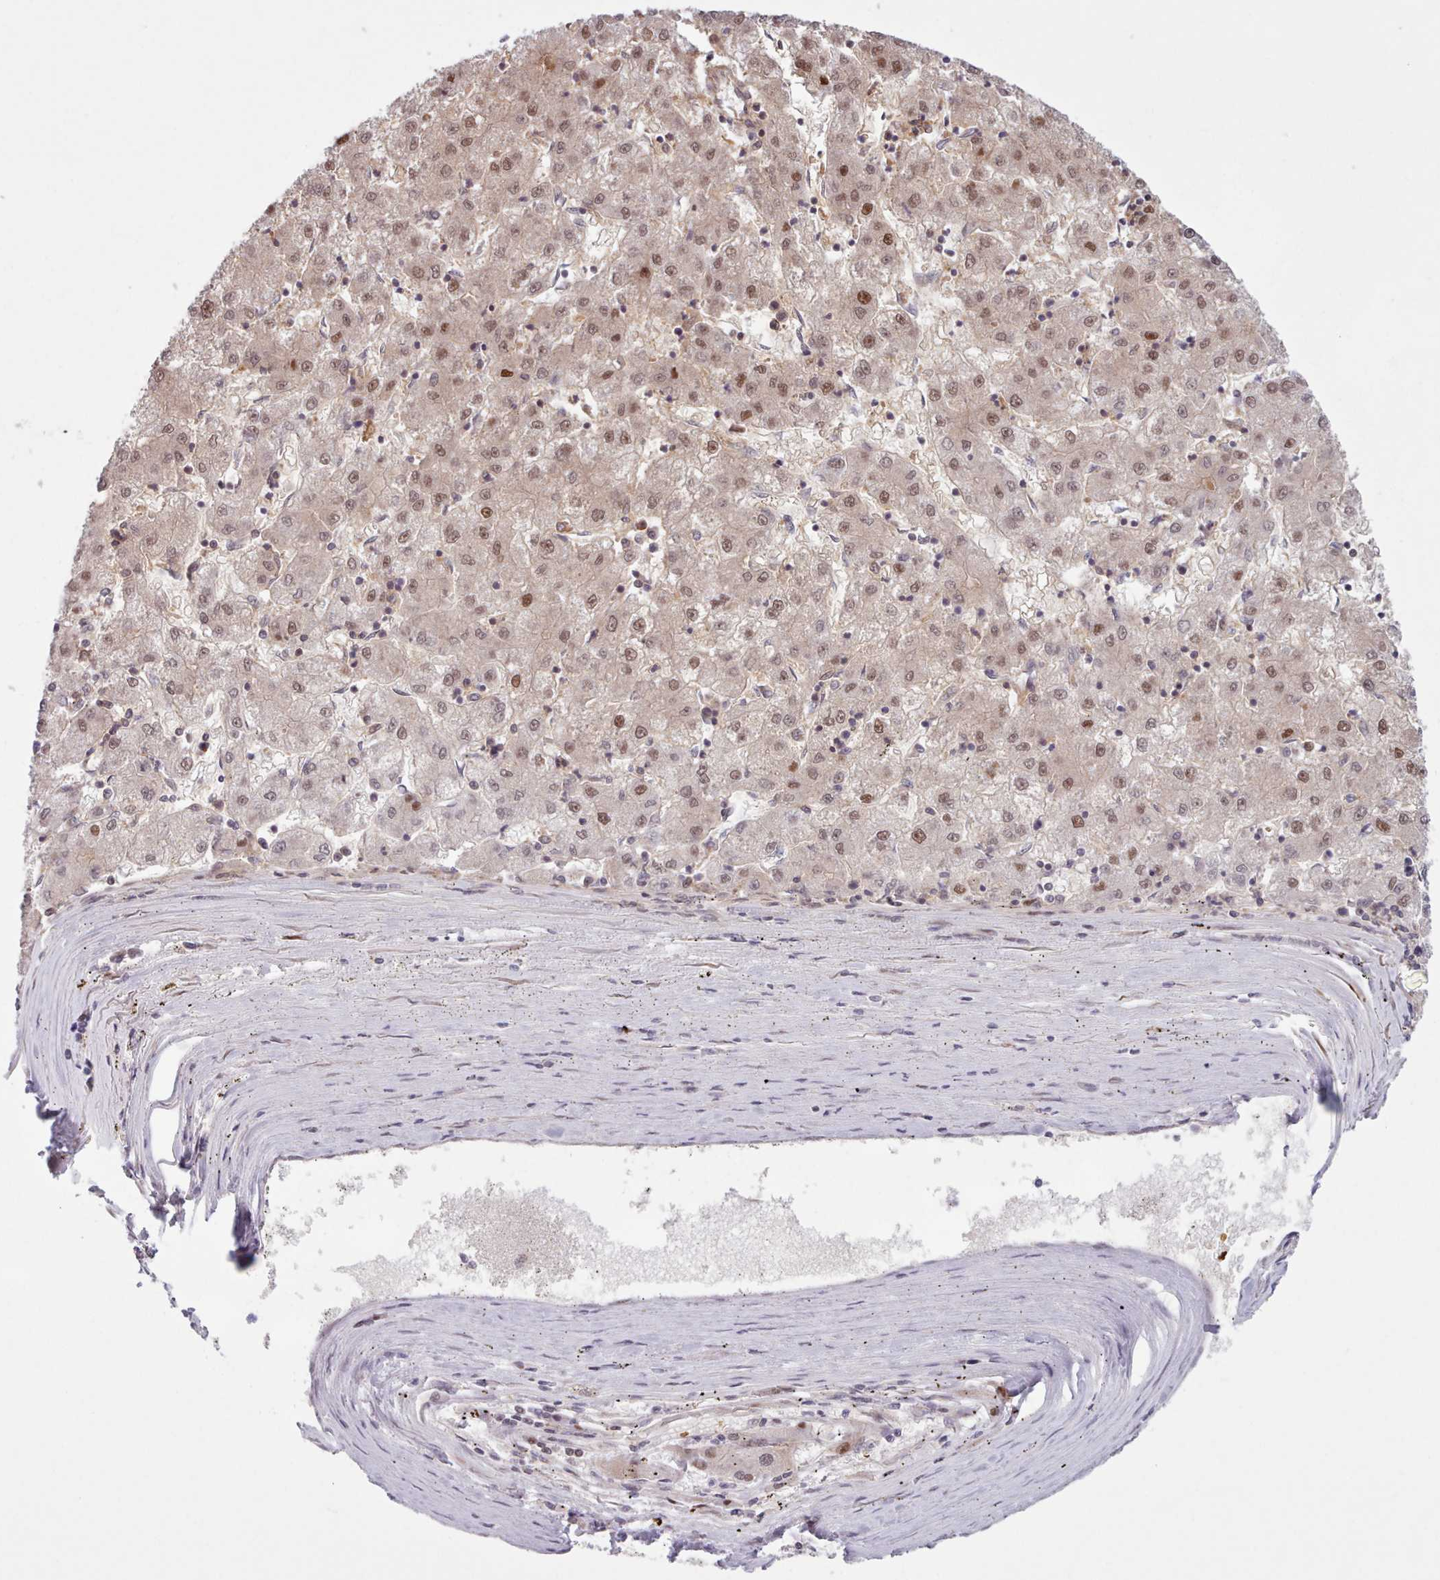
{"staining": {"intensity": "moderate", "quantity": ">75%", "location": "nuclear"}, "tissue": "liver cancer", "cell_type": "Tumor cells", "image_type": "cancer", "snomed": [{"axis": "morphology", "description": "Carcinoma, Hepatocellular, NOS"}, {"axis": "topography", "description": "Liver"}], "caption": "Tumor cells exhibit moderate nuclear staining in approximately >75% of cells in liver cancer (hepatocellular carcinoma).", "gene": "KBTBD7", "patient": {"sex": "male", "age": 72}}